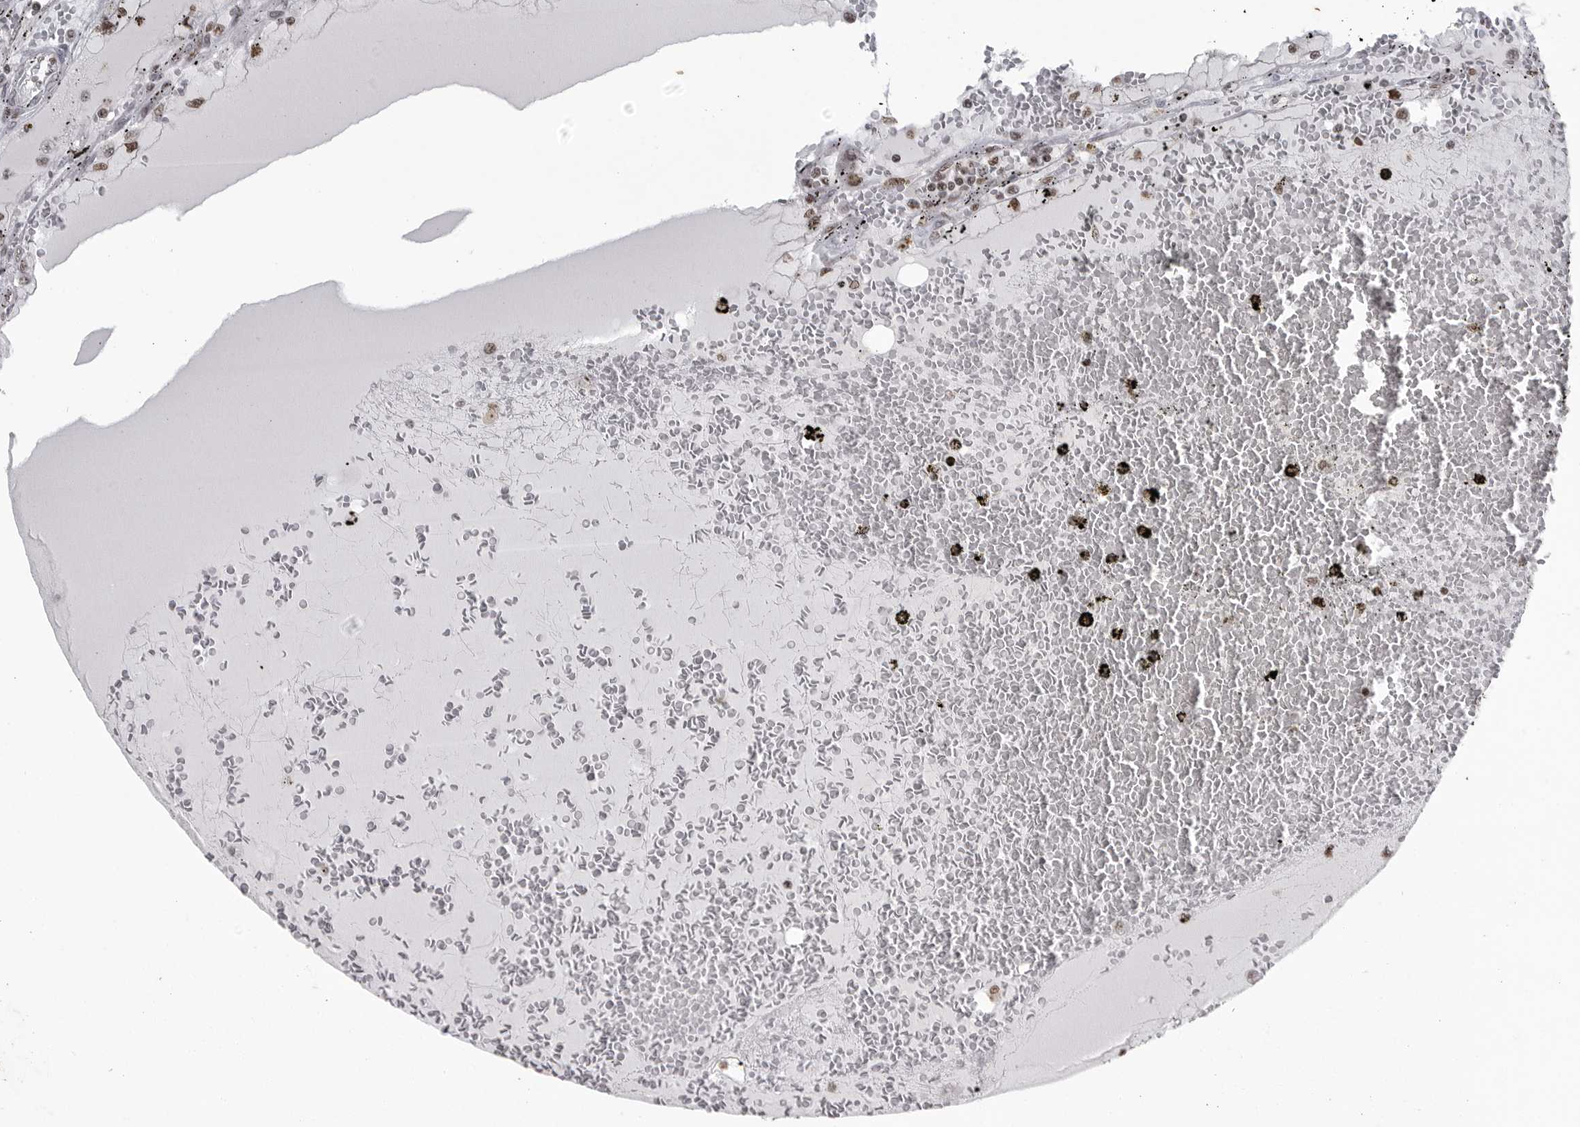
{"staining": {"intensity": "moderate", "quantity": ">75%", "location": "nuclear"}, "tissue": "renal cancer", "cell_type": "Tumor cells", "image_type": "cancer", "snomed": [{"axis": "morphology", "description": "Adenocarcinoma, NOS"}, {"axis": "topography", "description": "Kidney"}], "caption": "Tumor cells reveal medium levels of moderate nuclear positivity in about >75% of cells in renal cancer. (DAB (3,3'-diaminobenzidine) IHC with brightfield microscopy, high magnification).", "gene": "YAF2", "patient": {"sex": "male", "age": 56}}